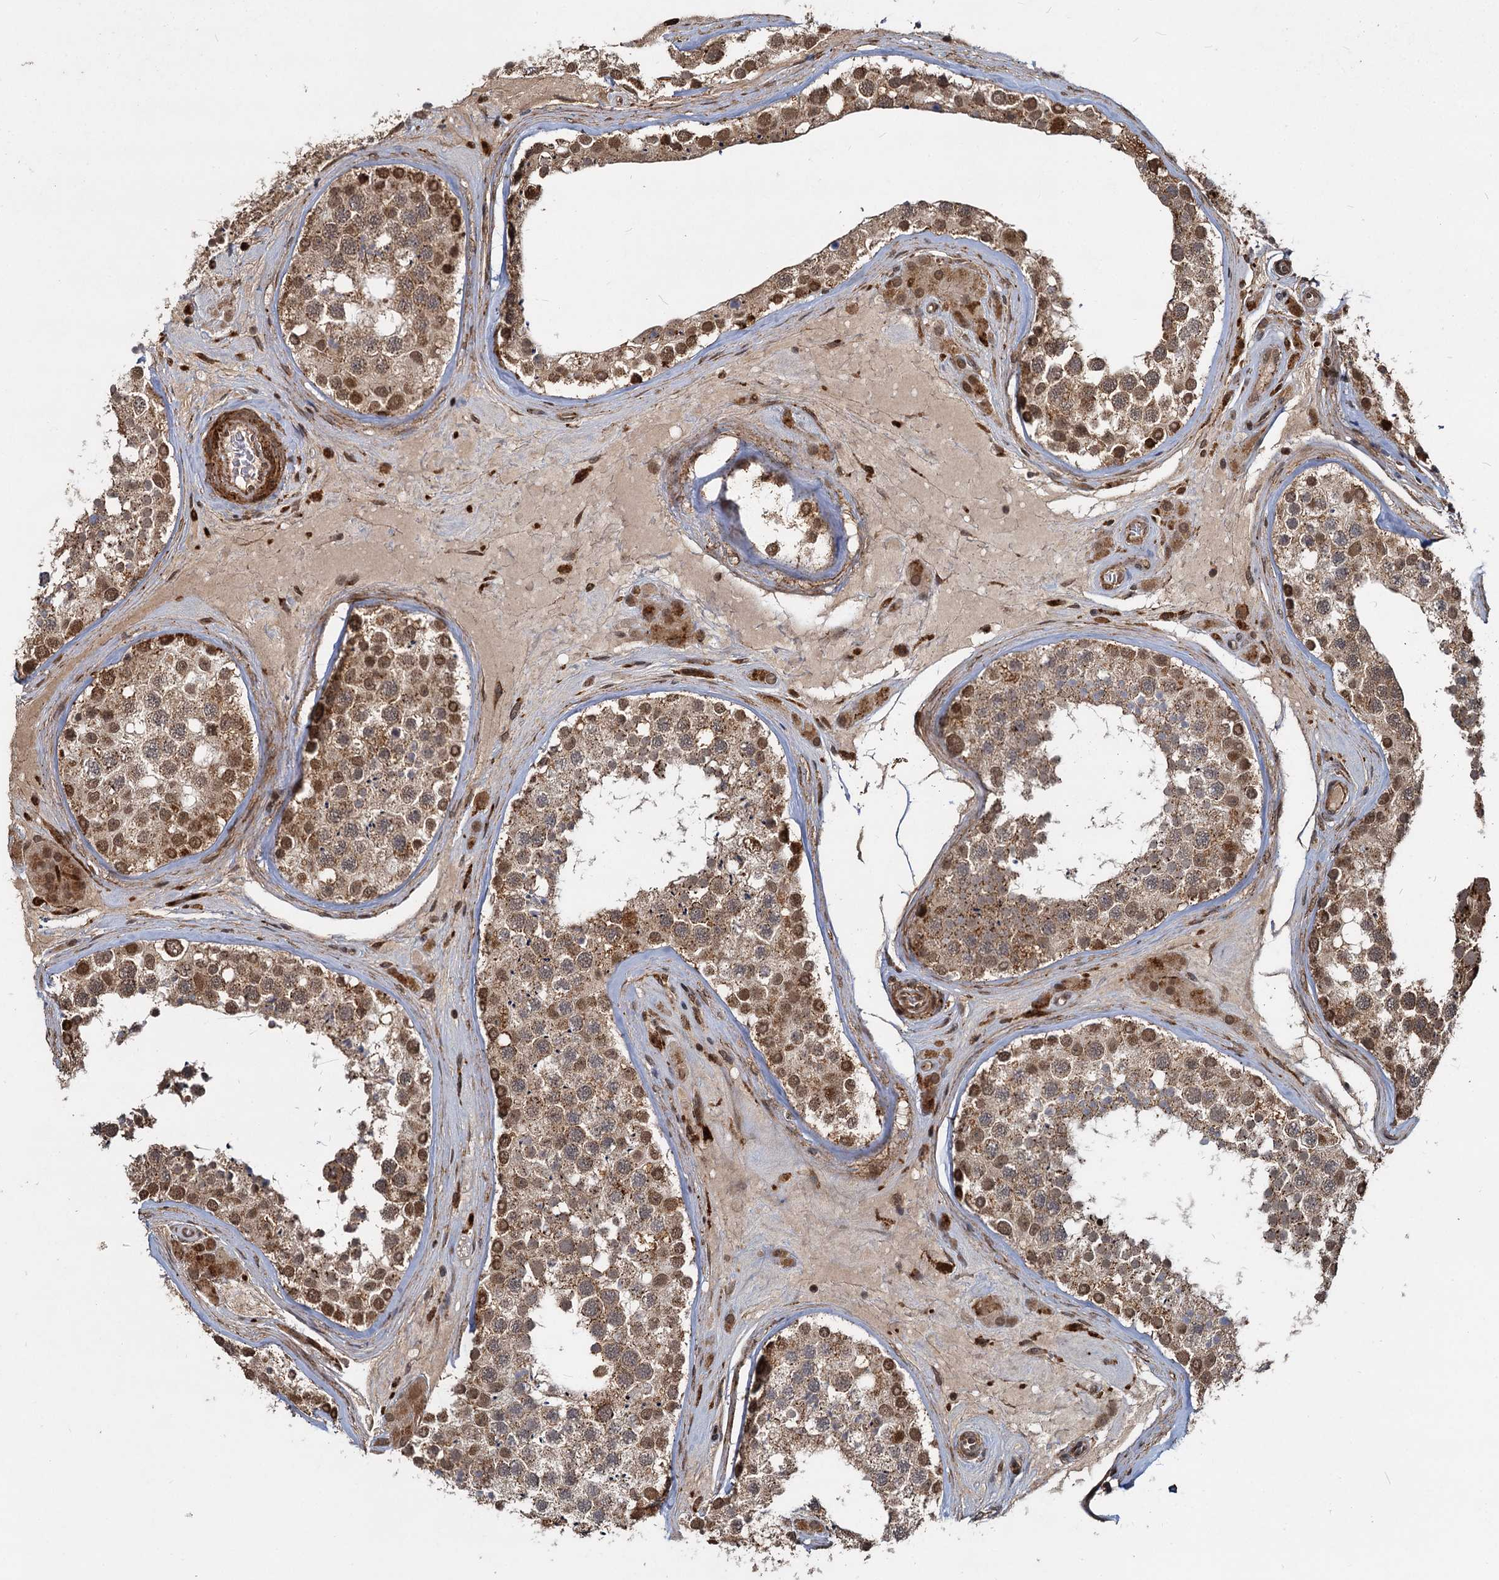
{"staining": {"intensity": "strong", "quantity": ">75%", "location": "cytoplasmic/membranous,nuclear"}, "tissue": "testis", "cell_type": "Cells in seminiferous ducts", "image_type": "normal", "snomed": [{"axis": "morphology", "description": "Normal tissue, NOS"}, {"axis": "topography", "description": "Testis"}], "caption": "Testis was stained to show a protein in brown. There is high levels of strong cytoplasmic/membranous,nuclear positivity in approximately >75% of cells in seminiferous ducts. The staining was performed using DAB (3,3'-diaminobenzidine), with brown indicating positive protein expression. Nuclei are stained blue with hematoxylin.", "gene": "TRIM23", "patient": {"sex": "male", "age": 46}}